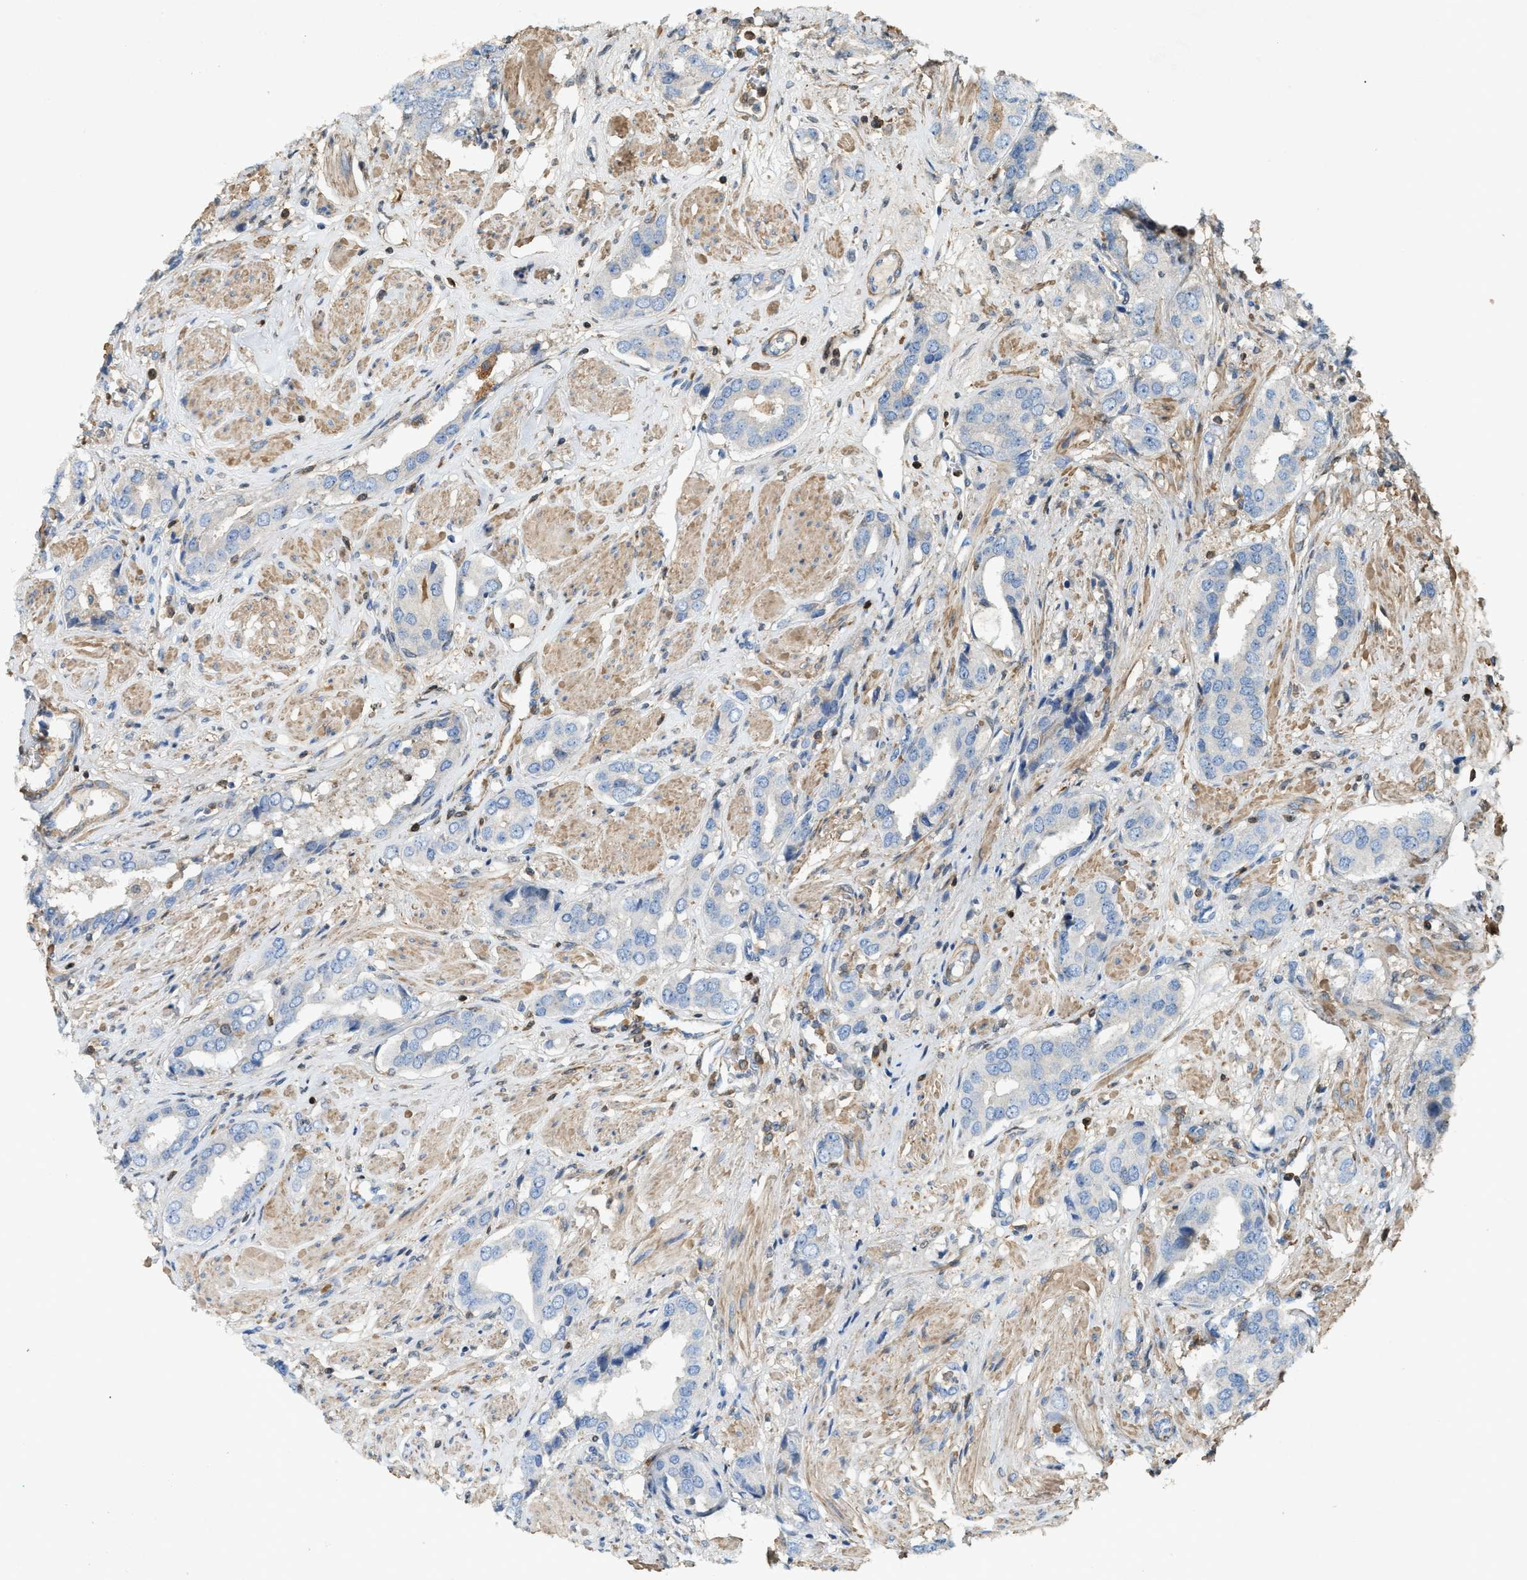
{"staining": {"intensity": "negative", "quantity": "none", "location": "none"}, "tissue": "prostate cancer", "cell_type": "Tumor cells", "image_type": "cancer", "snomed": [{"axis": "morphology", "description": "Adenocarcinoma, High grade"}, {"axis": "topography", "description": "Prostate"}], "caption": "Immunohistochemistry histopathology image of neoplastic tissue: prostate cancer stained with DAB (3,3'-diaminobenzidine) exhibits no significant protein expression in tumor cells.", "gene": "SERPINB5", "patient": {"sex": "male", "age": 52}}